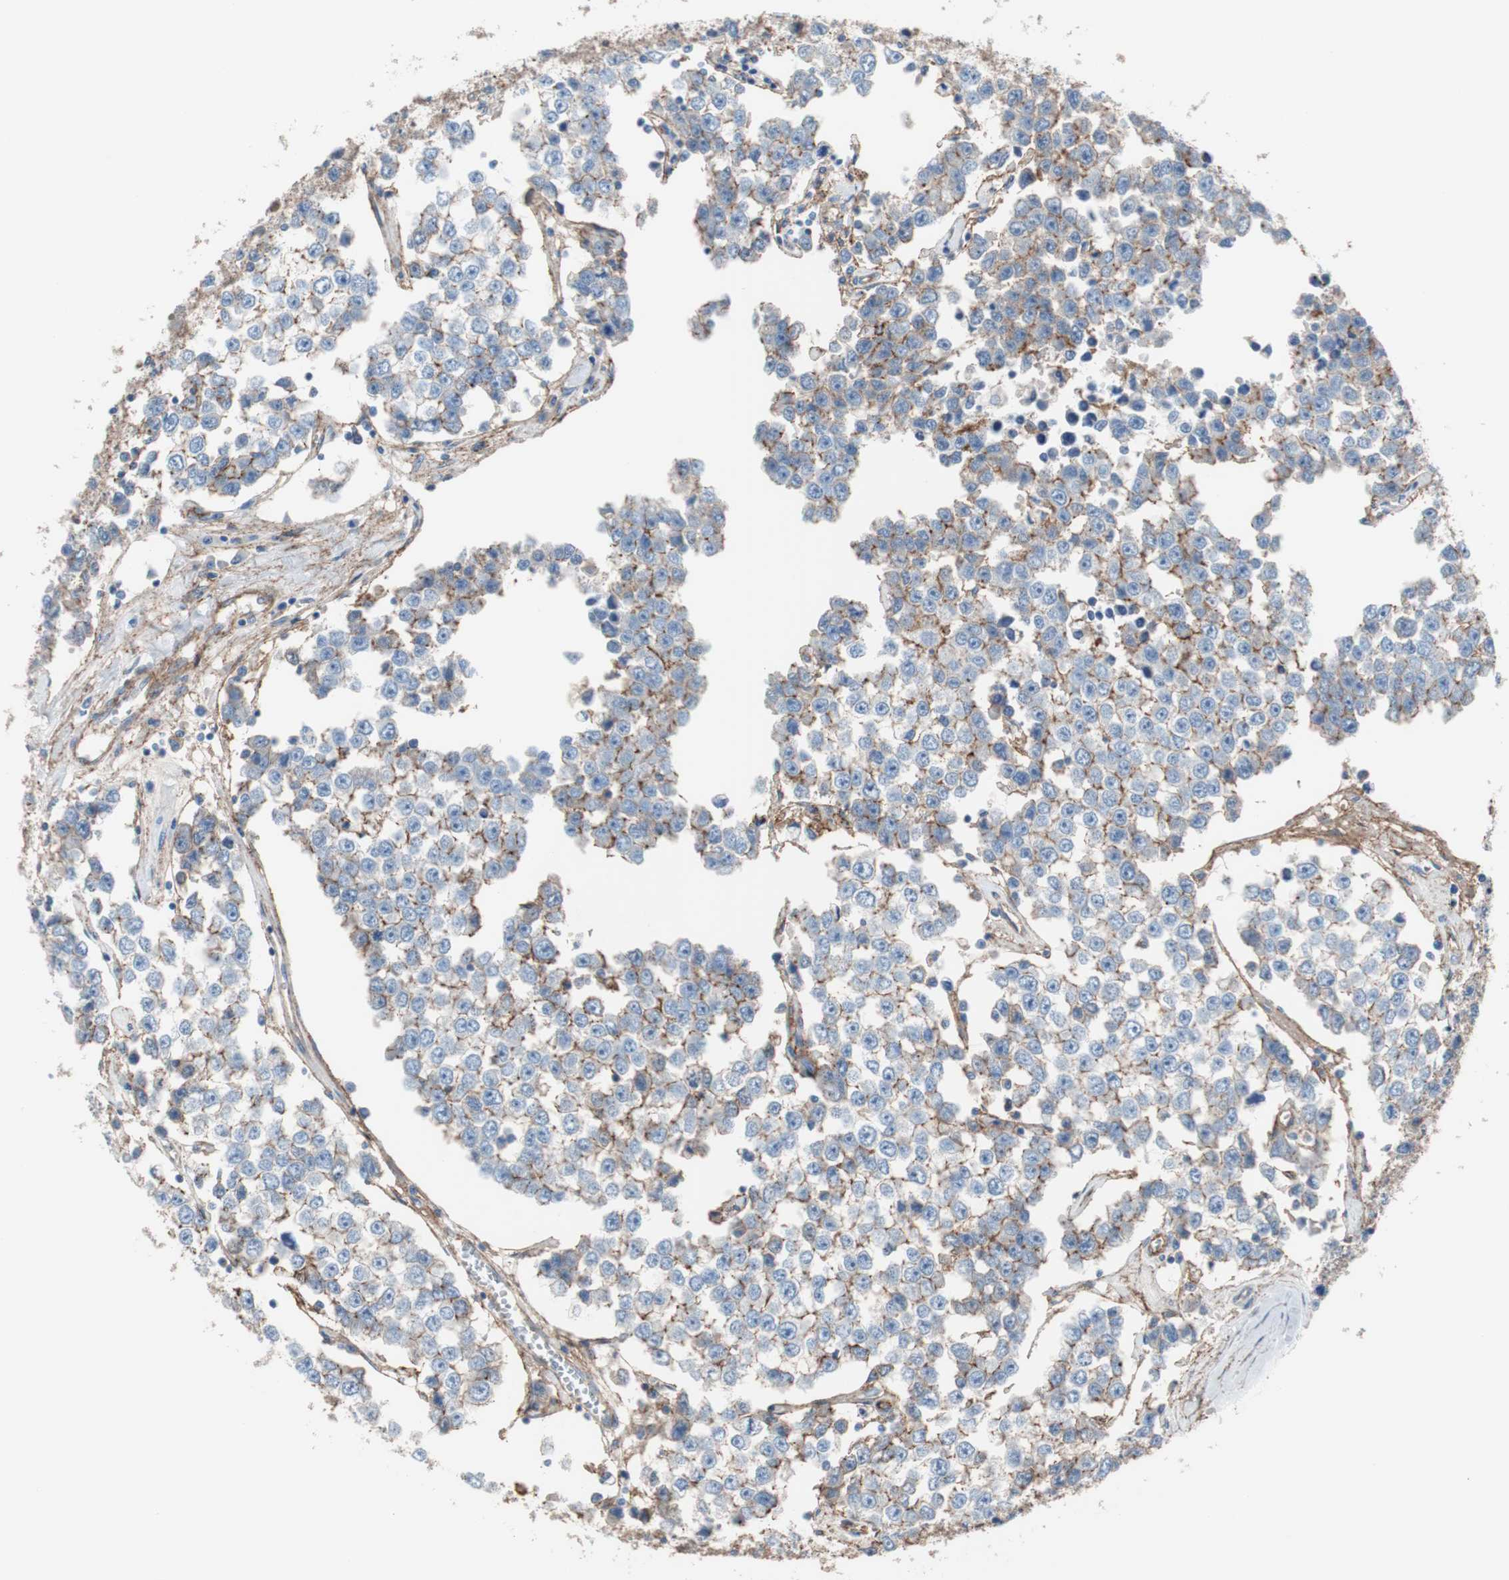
{"staining": {"intensity": "negative", "quantity": "none", "location": "none"}, "tissue": "testis cancer", "cell_type": "Tumor cells", "image_type": "cancer", "snomed": [{"axis": "morphology", "description": "Seminoma, NOS"}, {"axis": "morphology", "description": "Carcinoma, Embryonal, NOS"}, {"axis": "topography", "description": "Testis"}], "caption": "This is an IHC micrograph of human embryonal carcinoma (testis). There is no positivity in tumor cells.", "gene": "CD81", "patient": {"sex": "male", "age": 52}}